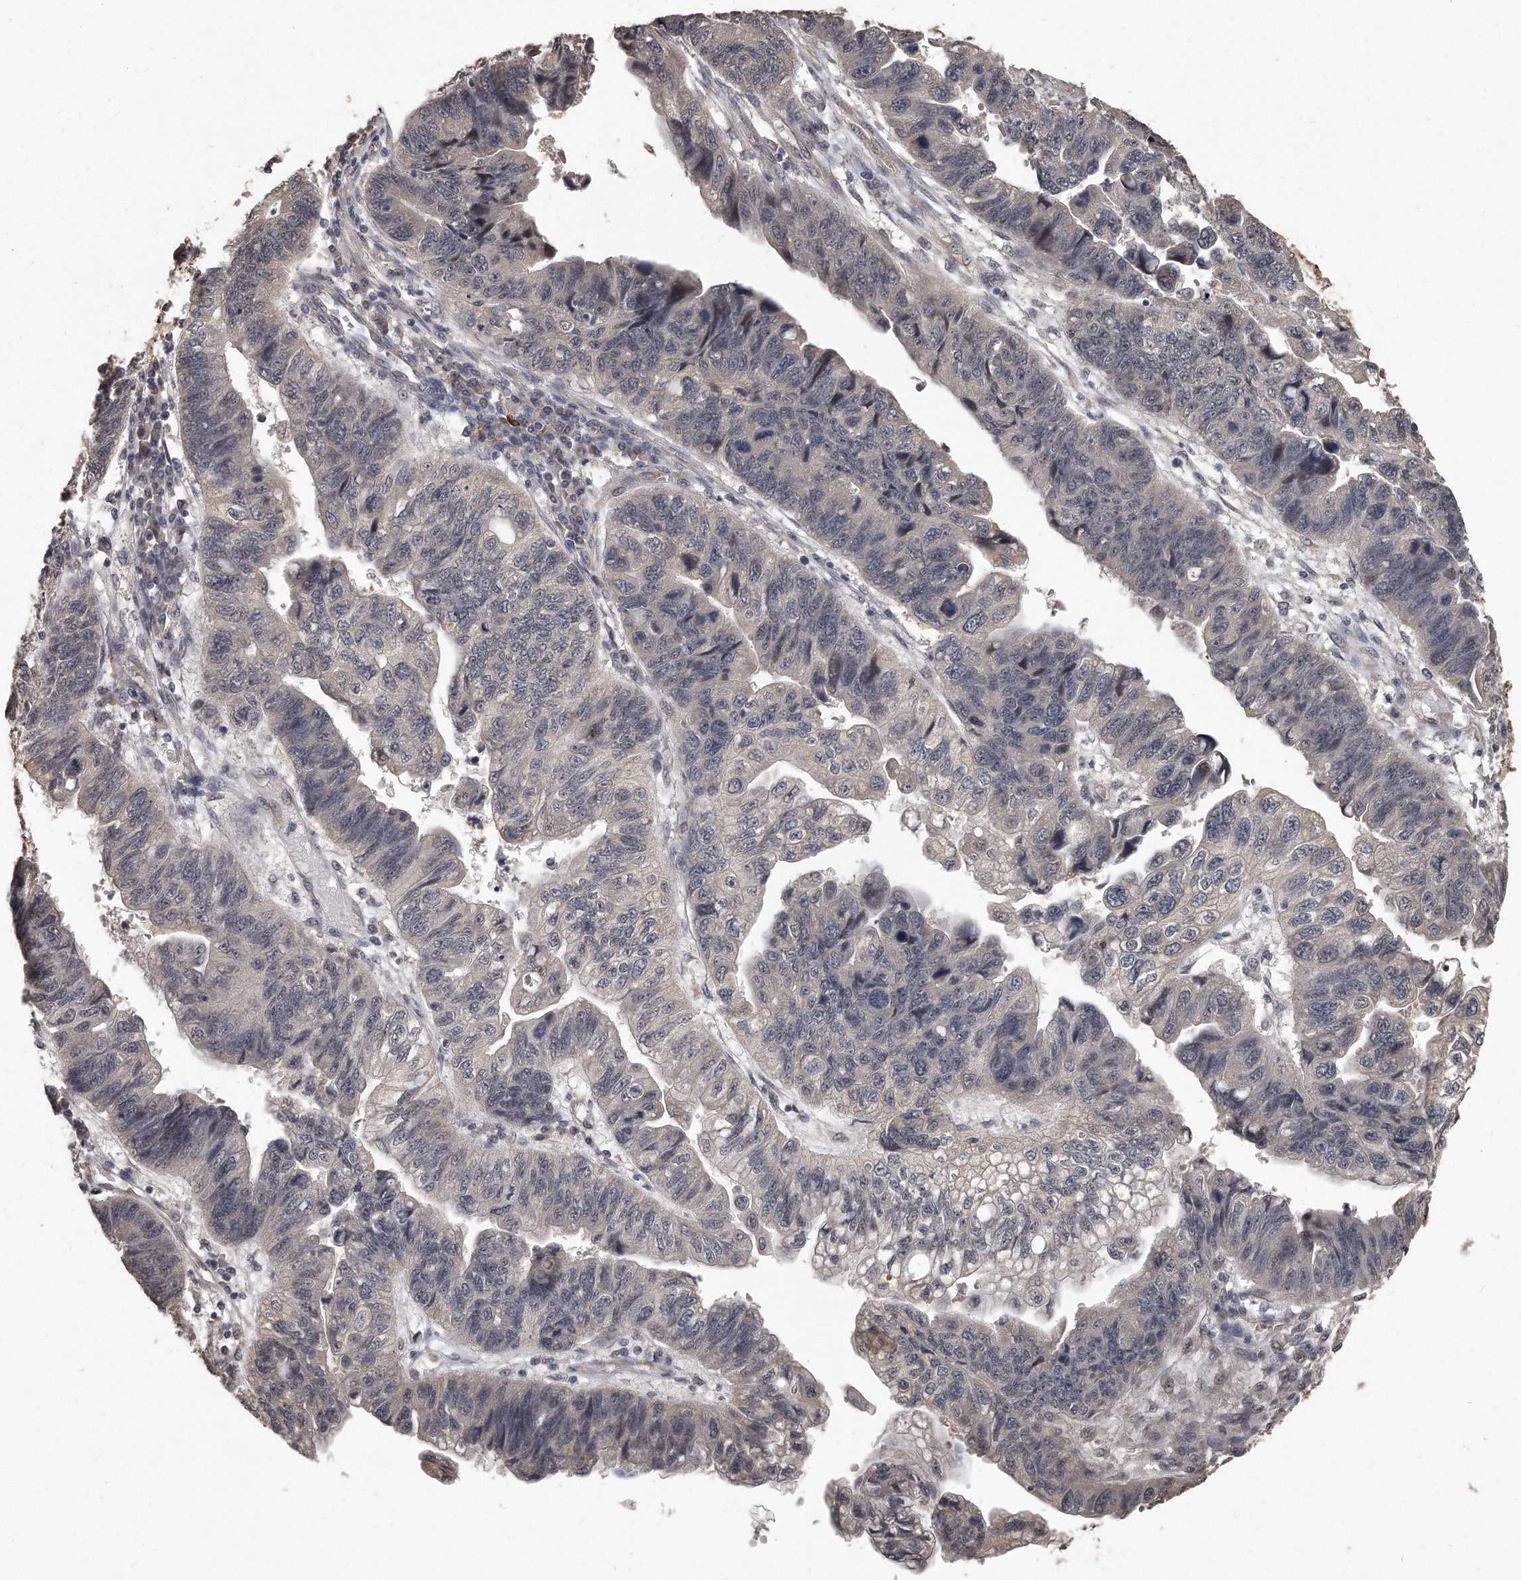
{"staining": {"intensity": "negative", "quantity": "none", "location": "none"}, "tissue": "stomach cancer", "cell_type": "Tumor cells", "image_type": "cancer", "snomed": [{"axis": "morphology", "description": "Adenocarcinoma, NOS"}, {"axis": "topography", "description": "Stomach"}], "caption": "High power microscopy micrograph of an IHC photomicrograph of stomach cancer, revealing no significant expression in tumor cells.", "gene": "GRB10", "patient": {"sex": "male", "age": 59}}